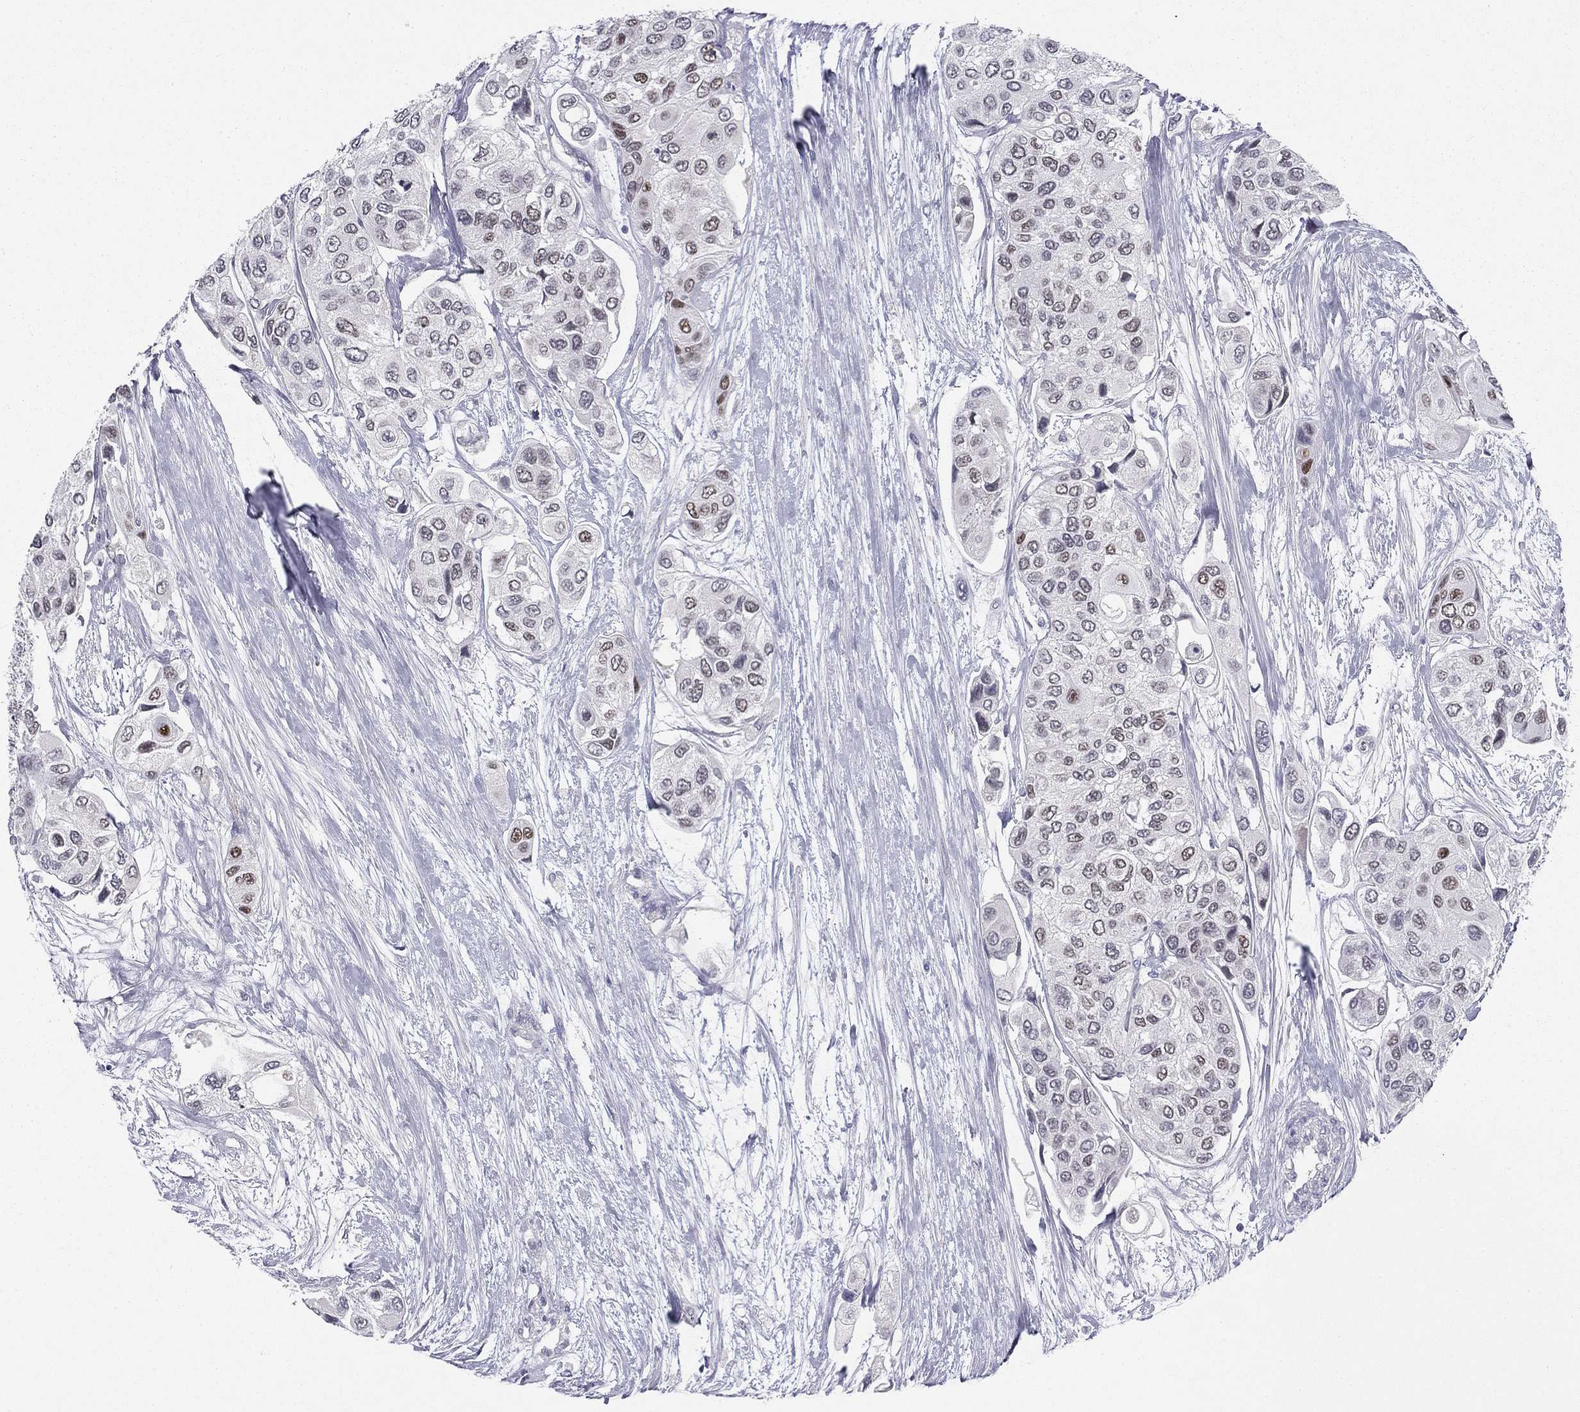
{"staining": {"intensity": "weak", "quantity": "<25%", "location": "nuclear"}, "tissue": "urothelial cancer", "cell_type": "Tumor cells", "image_type": "cancer", "snomed": [{"axis": "morphology", "description": "Urothelial carcinoma, High grade"}, {"axis": "topography", "description": "Urinary bladder"}], "caption": "The image displays no staining of tumor cells in urothelial carcinoma (high-grade). (Brightfield microscopy of DAB immunohistochemistry at high magnification).", "gene": "TFAP2B", "patient": {"sex": "male", "age": 77}}